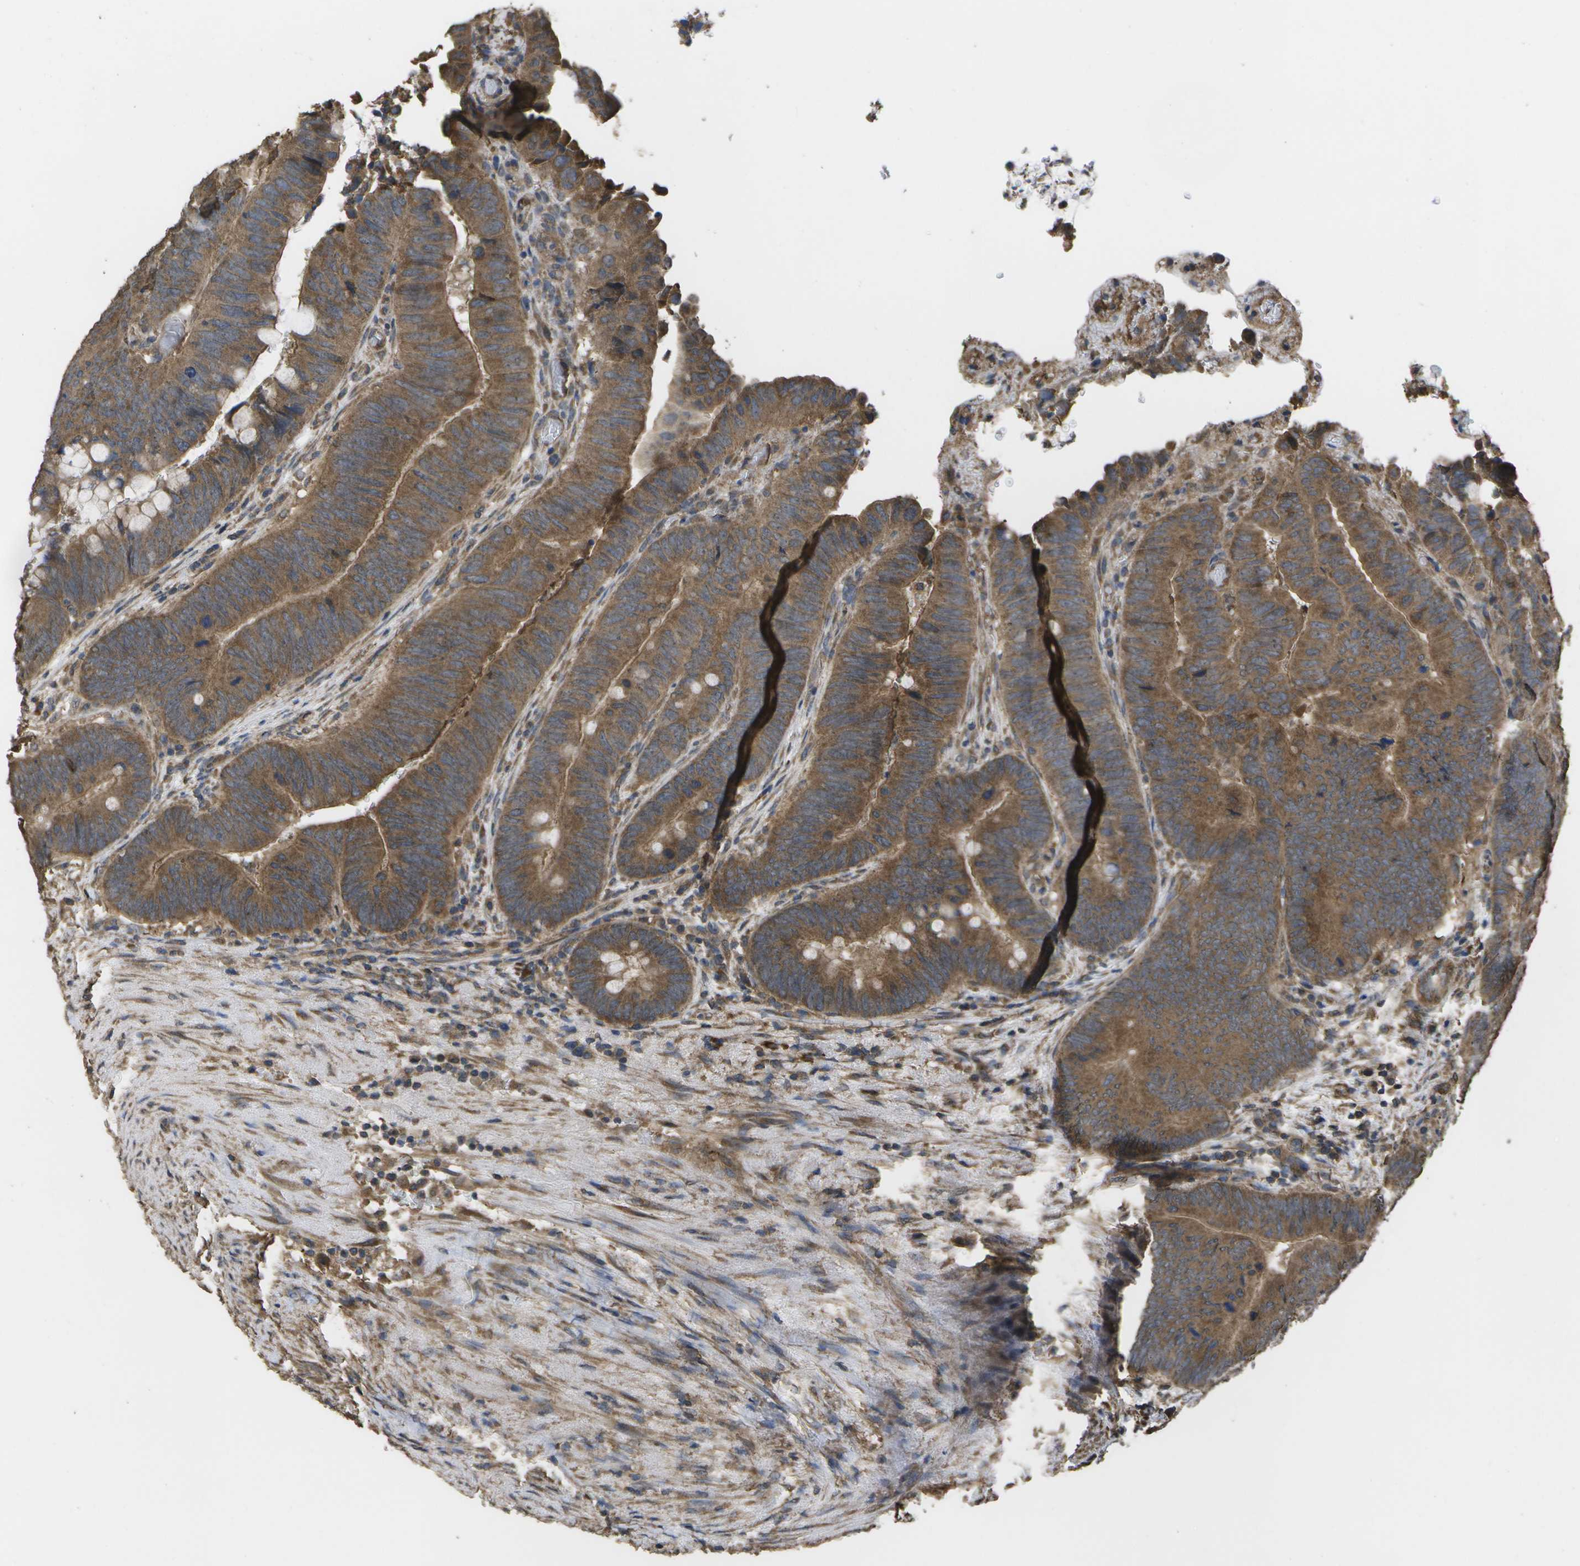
{"staining": {"intensity": "moderate", "quantity": ">75%", "location": "cytoplasmic/membranous"}, "tissue": "colorectal cancer", "cell_type": "Tumor cells", "image_type": "cancer", "snomed": [{"axis": "morphology", "description": "Normal tissue, NOS"}, {"axis": "morphology", "description": "Adenocarcinoma, NOS"}, {"axis": "topography", "description": "Rectum"}, {"axis": "topography", "description": "Peripheral nerve tissue"}], "caption": "Adenocarcinoma (colorectal) stained for a protein demonstrates moderate cytoplasmic/membranous positivity in tumor cells. The staining was performed using DAB, with brown indicating positive protein expression. Nuclei are stained blue with hematoxylin.", "gene": "SACS", "patient": {"sex": "male", "age": 92}}